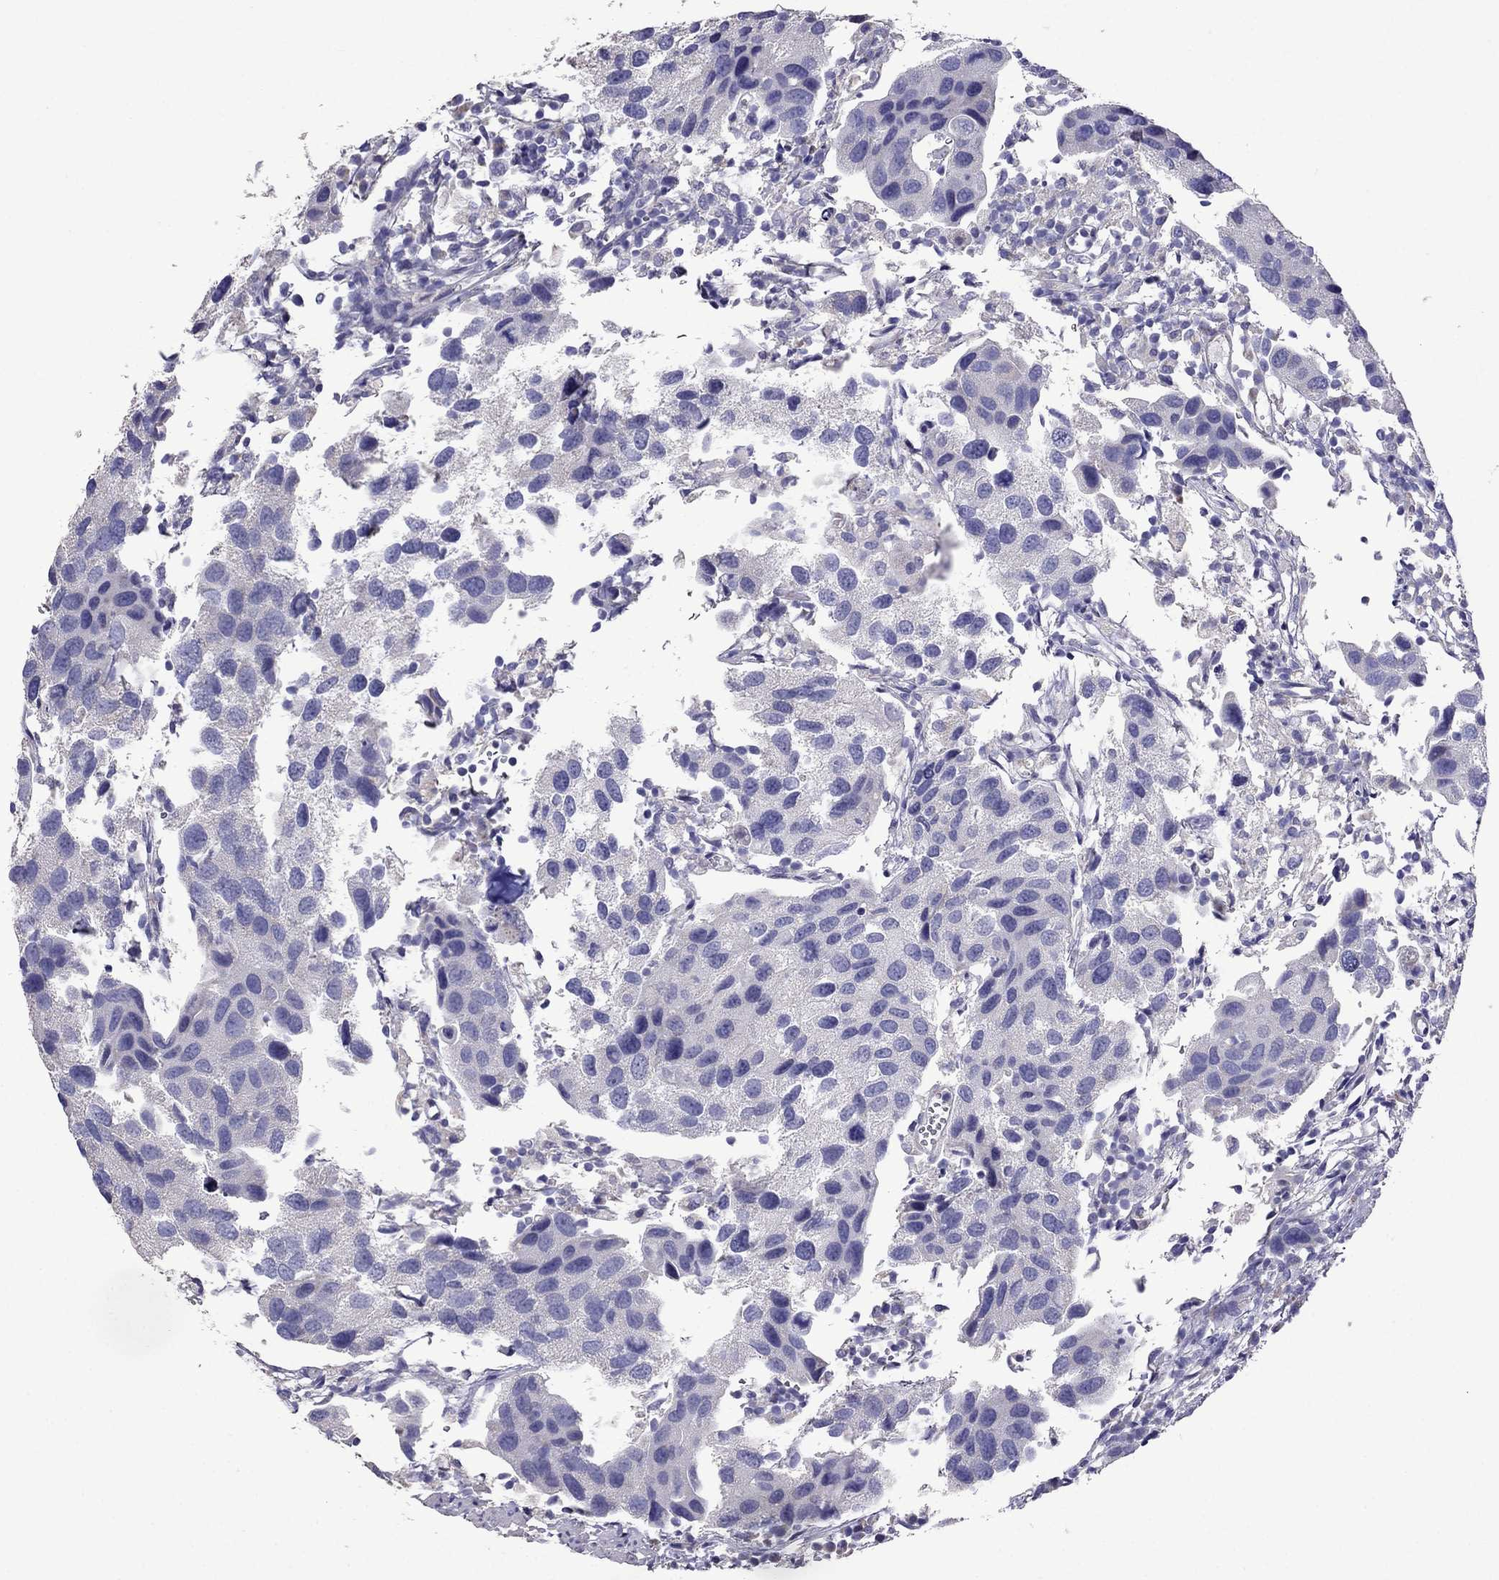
{"staining": {"intensity": "negative", "quantity": "none", "location": "none"}, "tissue": "urothelial cancer", "cell_type": "Tumor cells", "image_type": "cancer", "snomed": [{"axis": "morphology", "description": "Urothelial carcinoma, High grade"}, {"axis": "topography", "description": "Urinary bladder"}], "caption": "This is a image of immunohistochemistry staining of high-grade urothelial carcinoma, which shows no positivity in tumor cells.", "gene": "AK5", "patient": {"sex": "male", "age": 79}}